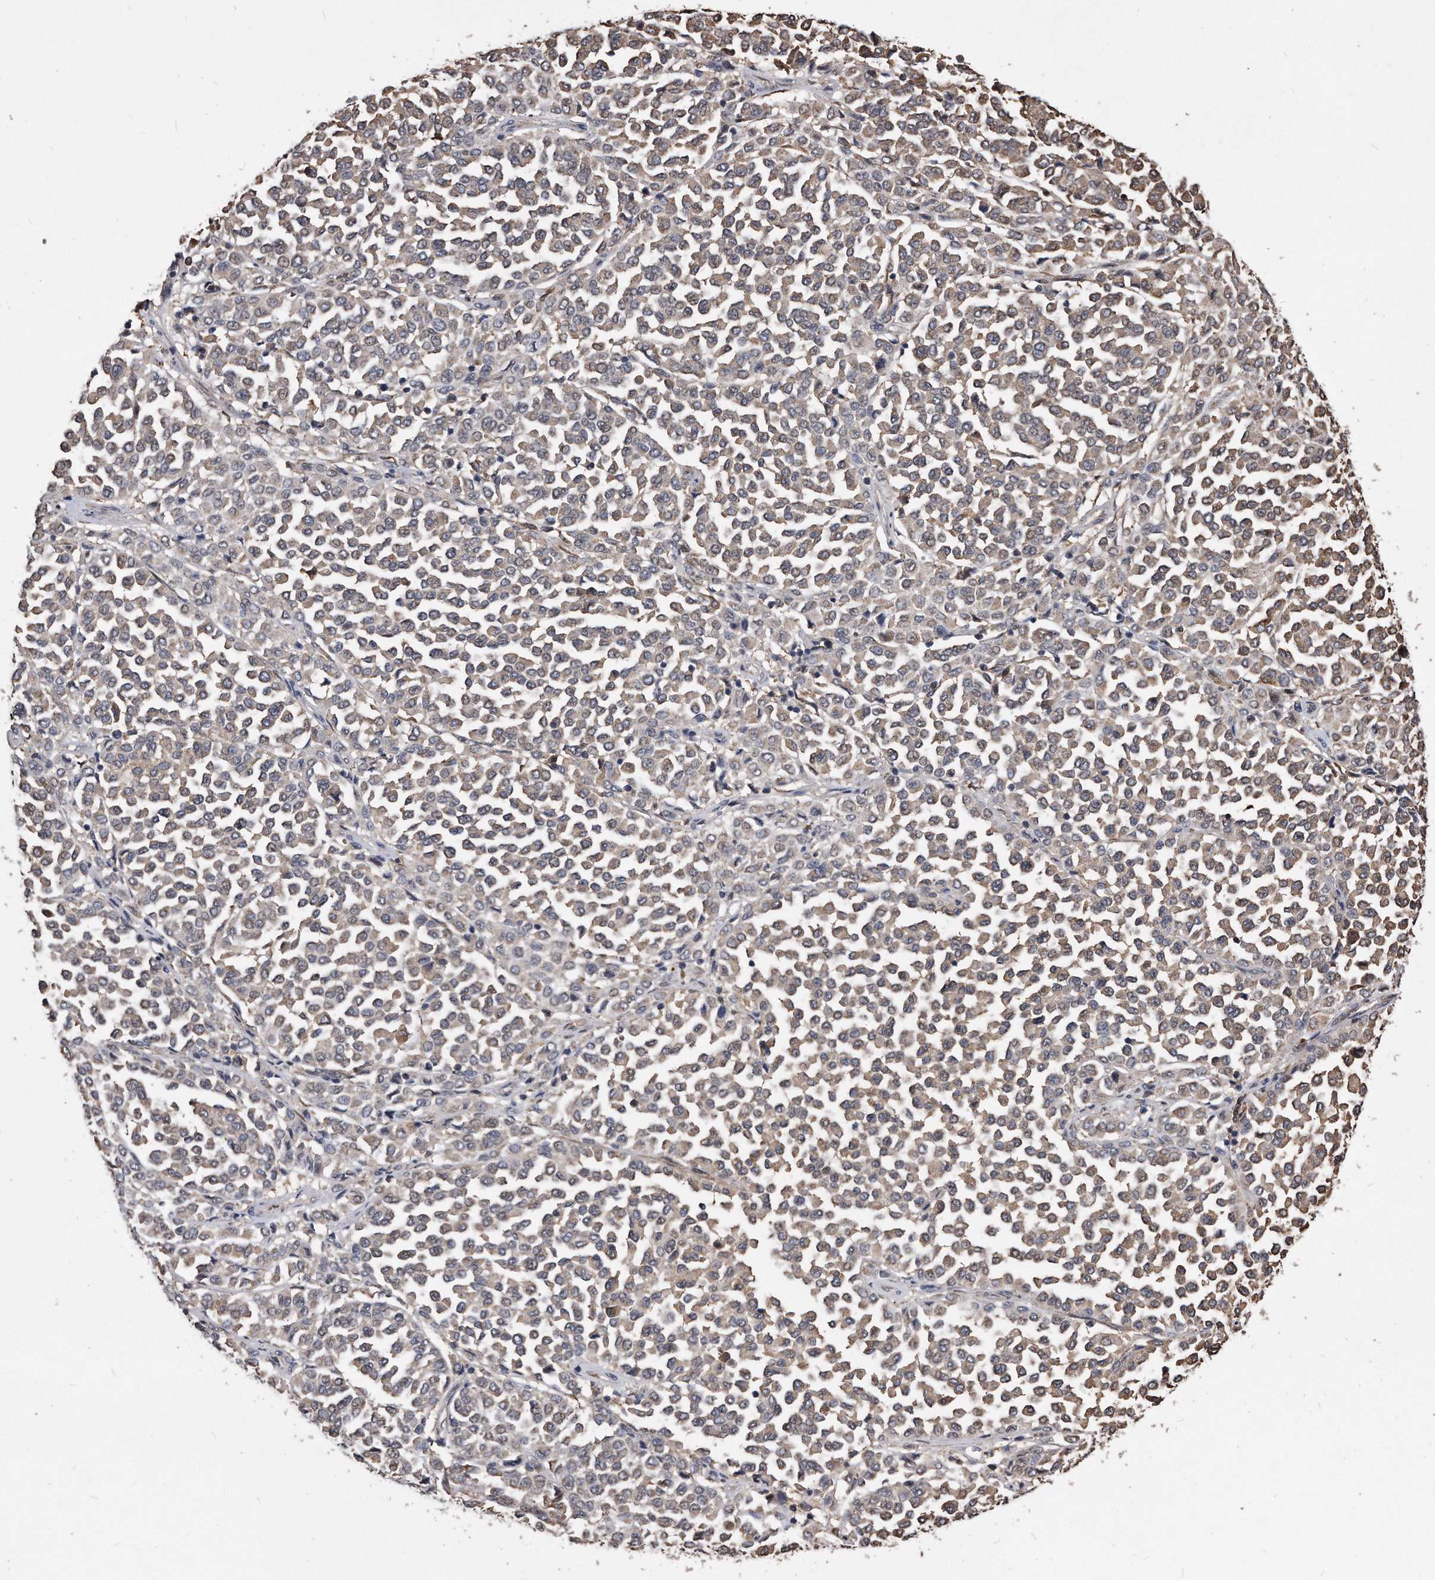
{"staining": {"intensity": "weak", "quantity": ">75%", "location": "cytoplasmic/membranous"}, "tissue": "melanoma", "cell_type": "Tumor cells", "image_type": "cancer", "snomed": [{"axis": "morphology", "description": "Malignant melanoma, Metastatic site"}, {"axis": "topography", "description": "Pancreas"}], "caption": "Immunohistochemical staining of human melanoma demonstrates weak cytoplasmic/membranous protein expression in about >75% of tumor cells.", "gene": "IL20RA", "patient": {"sex": "female", "age": 30}}